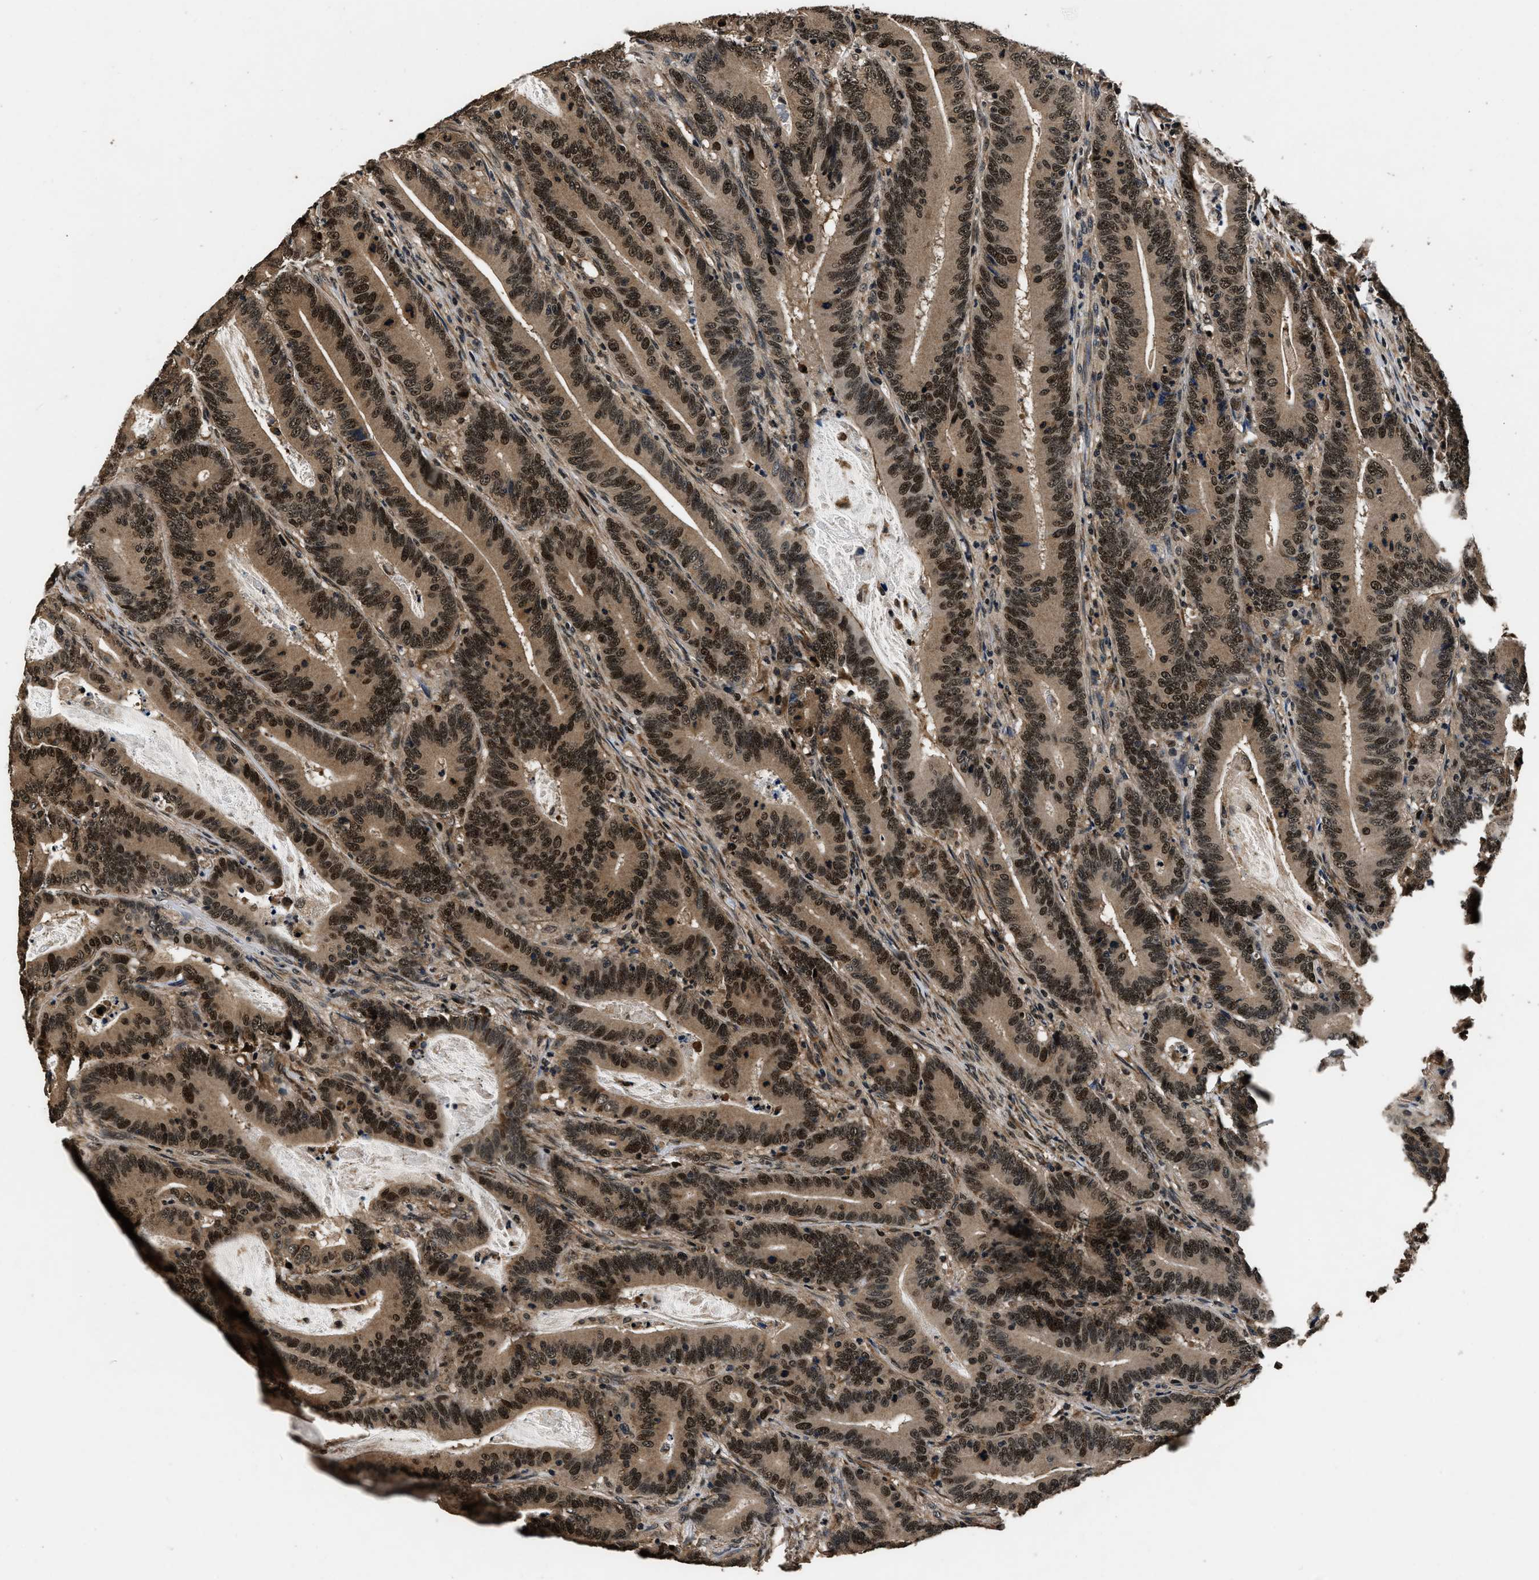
{"staining": {"intensity": "strong", "quantity": ">75%", "location": "nuclear"}, "tissue": "colorectal cancer", "cell_type": "Tumor cells", "image_type": "cancer", "snomed": [{"axis": "morphology", "description": "Adenocarcinoma, NOS"}, {"axis": "topography", "description": "Colon"}], "caption": "Immunohistochemistry (IHC) (DAB (3,3'-diaminobenzidine)) staining of colorectal cancer reveals strong nuclear protein expression in about >75% of tumor cells. The protein is stained brown, and the nuclei are stained in blue (DAB (3,3'-diaminobenzidine) IHC with brightfield microscopy, high magnification).", "gene": "CSTF1", "patient": {"sex": "female", "age": 66}}